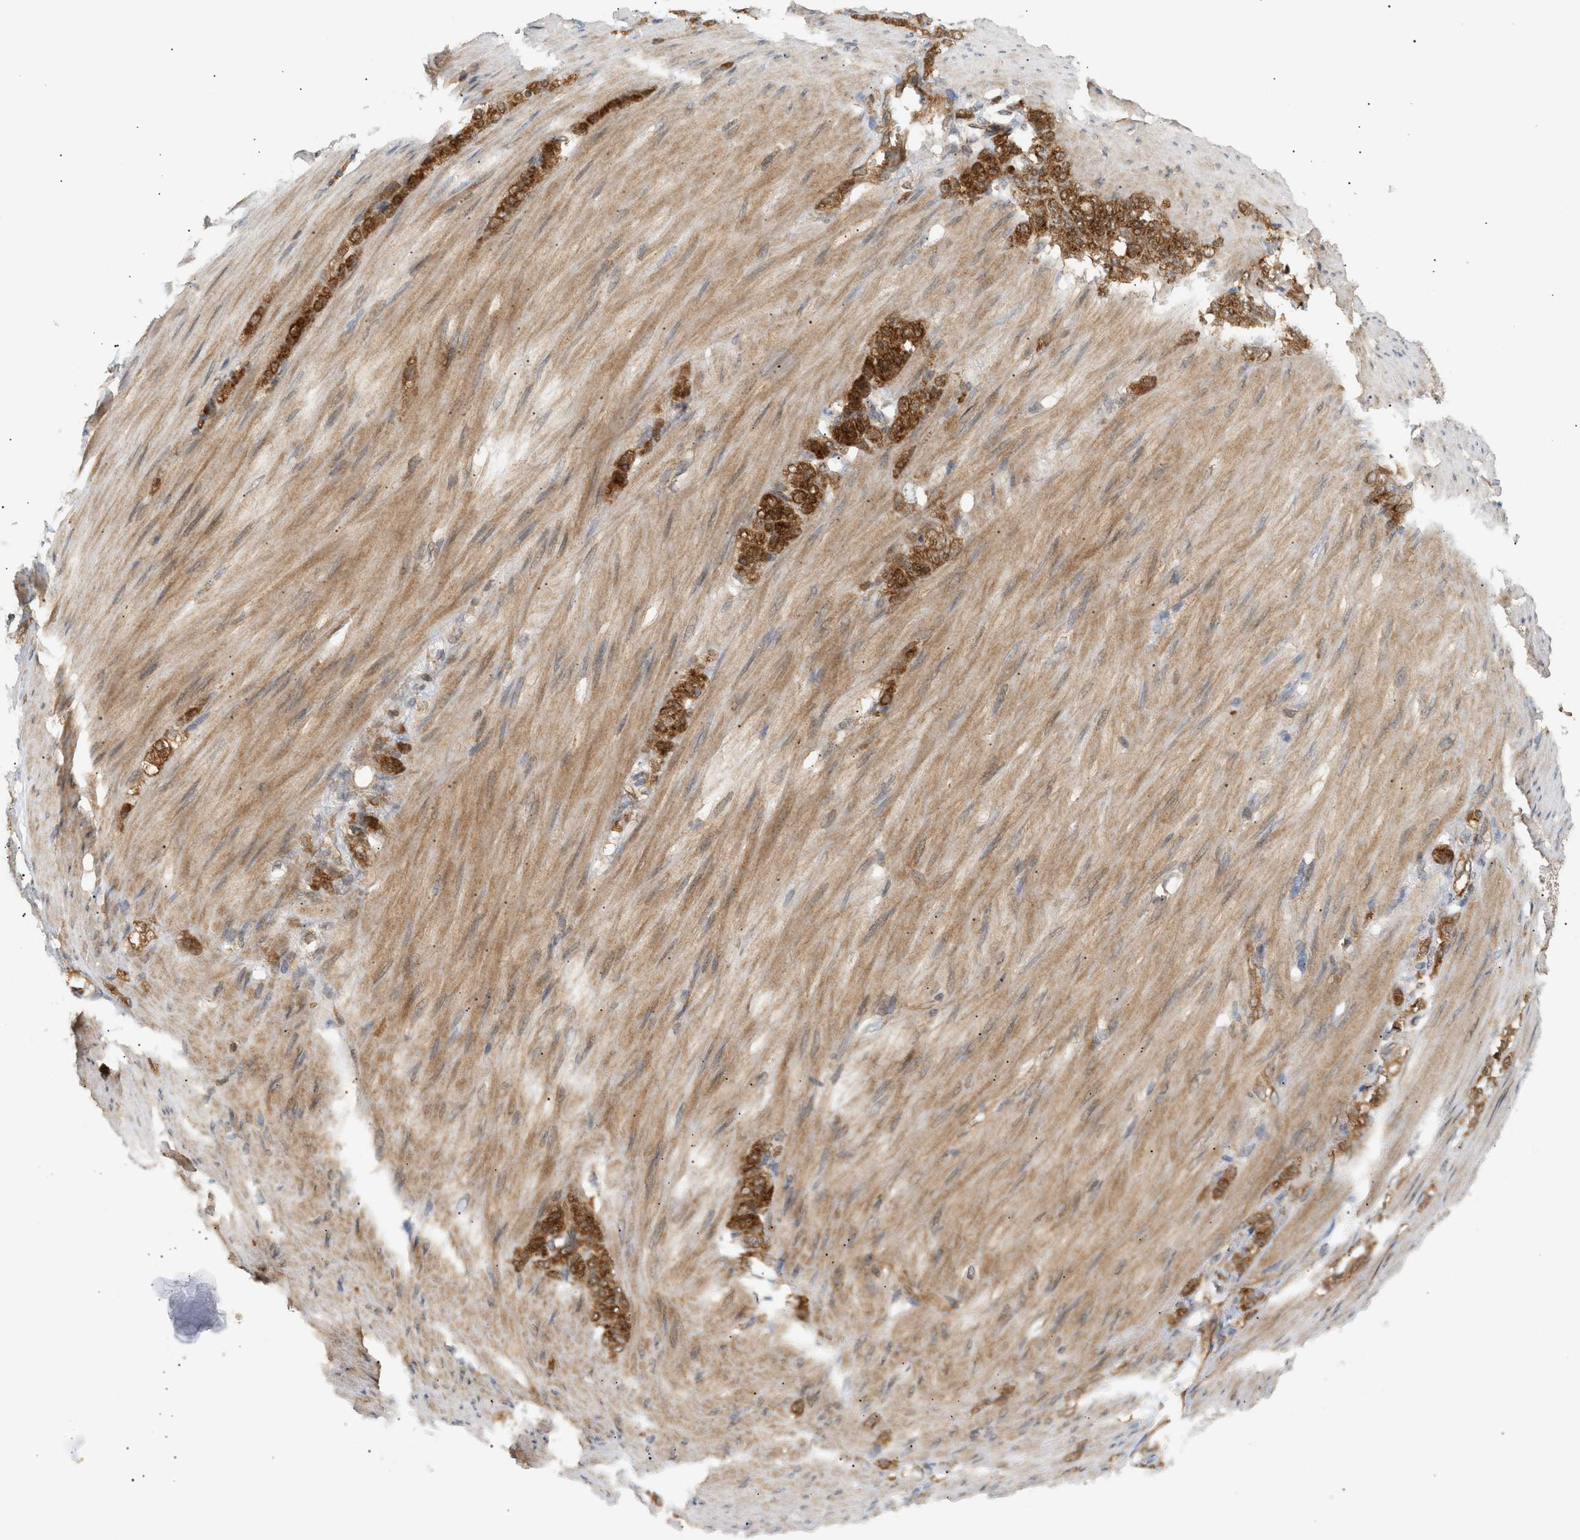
{"staining": {"intensity": "strong", "quantity": ">75%", "location": "cytoplasmic/membranous"}, "tissue": "stomach cancer", "cell_type": "Tumor cells", "image_type": "cancer", "snomed": [{"axis": "morphology", "description": "Adenocarcinoma, NOS"}, {"axis": "topography", "description": "Stomach"}], "caption": "The immunohistochemical stain labels strong cytoplasmic/membranous expression in tumor cells of stomach cancer (adenocarcinoma) tissue.", "gene": "SHC1", "patient": {"sex": "male", "age": 82}}